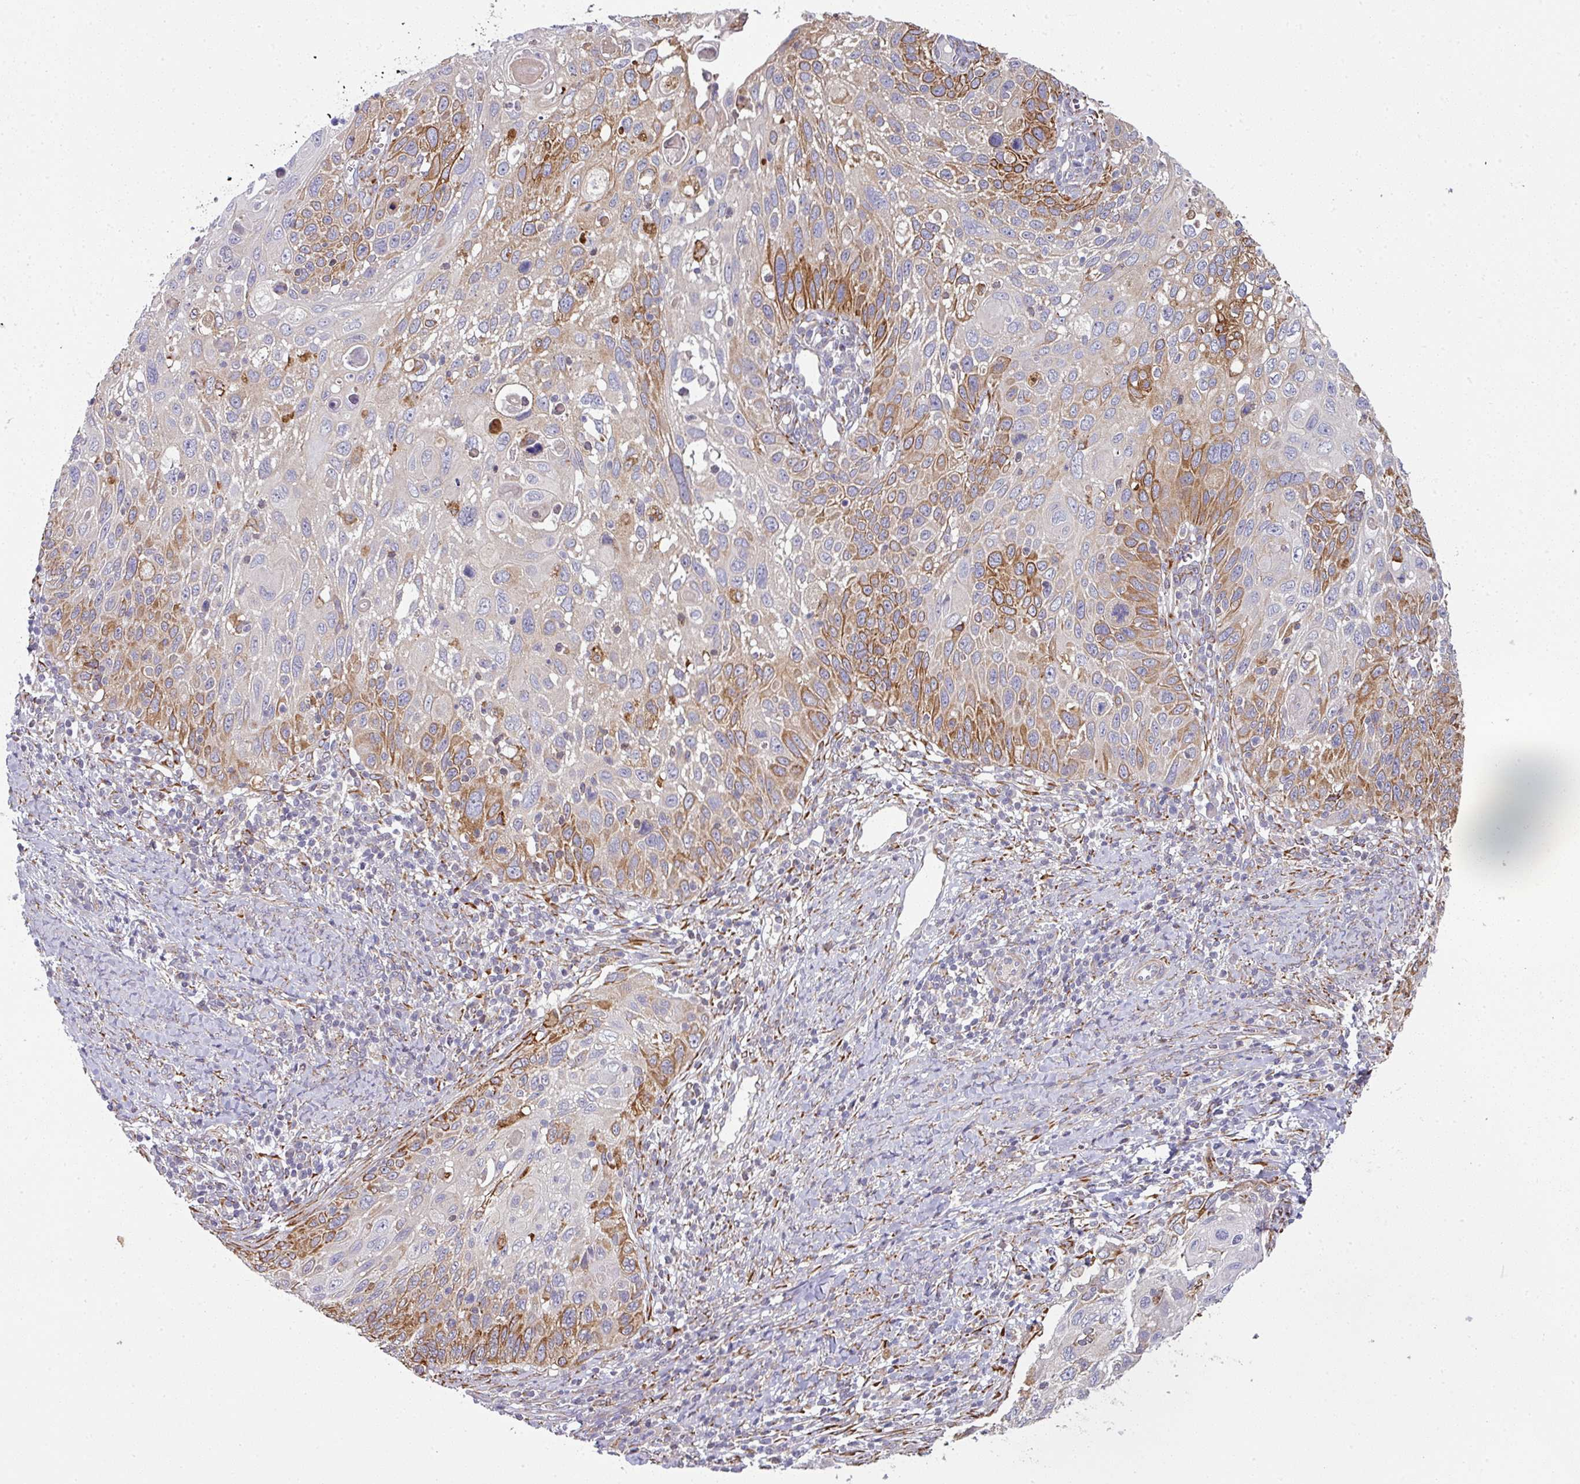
{"staining": {"intensity": "moderate", "quantity": "25%-75%", "location": "cytoplasmic/membranous"}, "tissue": "cervical cancer", "cell_type": "Tumor cells", "image_type": "cancer", "snomed": [{"axis": "morphology", "description": "Squamous cell carcinoma, NOS"}, {"axis": "topography", "description": "Cervix"}], "caption": "IHC of squamous cell carcinoma (cervical) demonstrates medium levels of moderate cytoplasmic/membranous positivity in about 25%-75% of tumor cells. (Stains: DAB (3,3'-diaminobenzidine) in brown, nuclei in blue, Microscopy: brightfield microscopy at high magnification).", "gene": "ZNF268", "patient": {"sex": "female", "age": 70}}